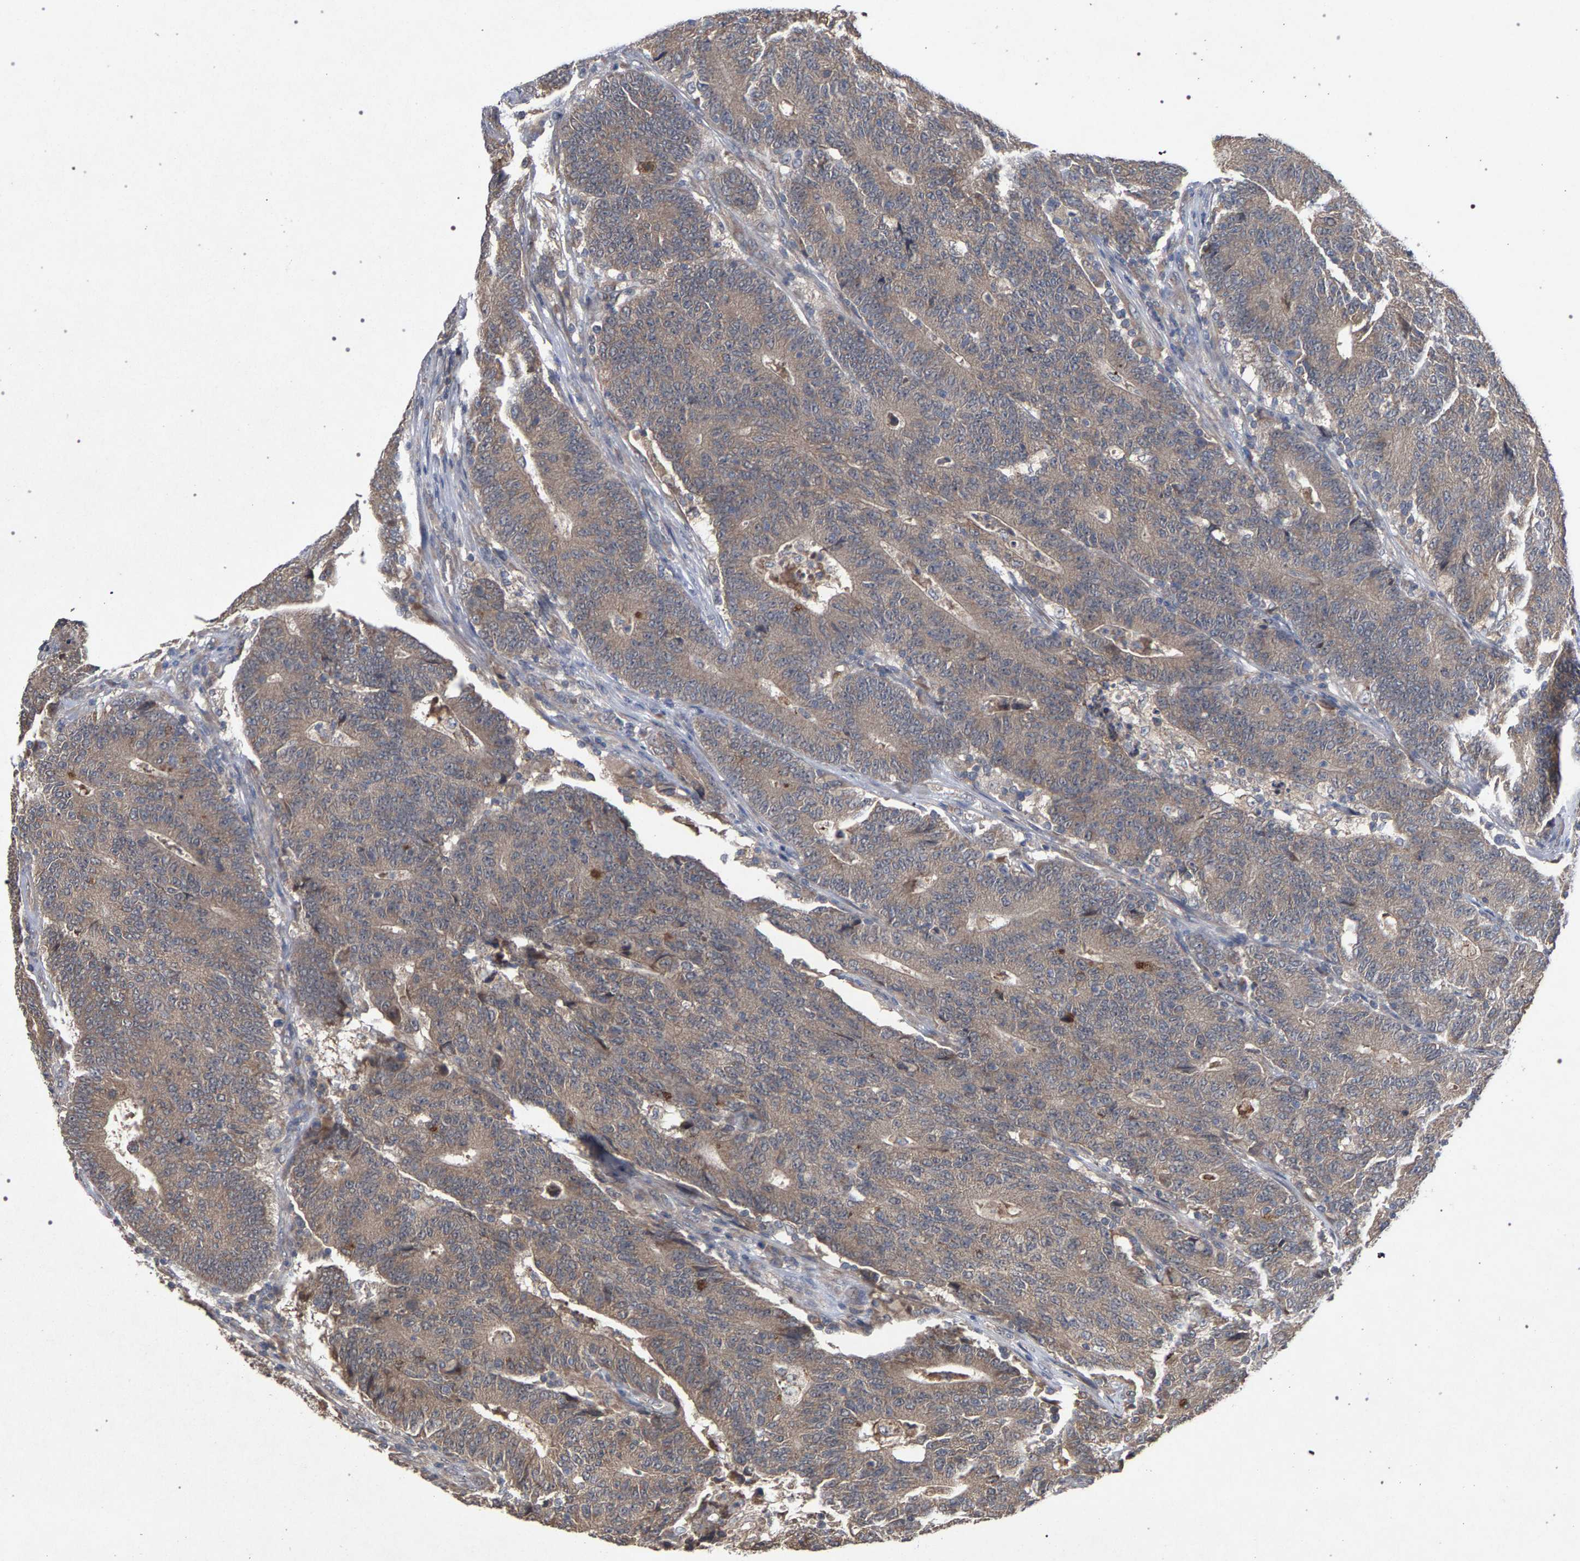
{"staining": {"intensity": "weak", "quantity": ">75%", "location": "cytoplasmic/membranous"}, "tissue": "colorectal cancer", "cell_type": "Tumor cells", "image_type": "cancer", "snomed": [{"axis": "morphology", "description": "Normal tissue, NOS"}, {"axis": "morphology", "description": "Adenocarcinoma, NOS"}, {"axis": "topography", "description": "Colon"}], "caption": "This photomicrograph shows adenocarcinoma (colorectal) stained with immunohistochemistry (IHC) to label a protein in brown. The cytoplasmic/membranous of tumor cells show weak positivity for the protein. Nuclei are counter-stained blue.", "gene": "SLC4A4", "patient": {"sex": "female", "age": 75}}